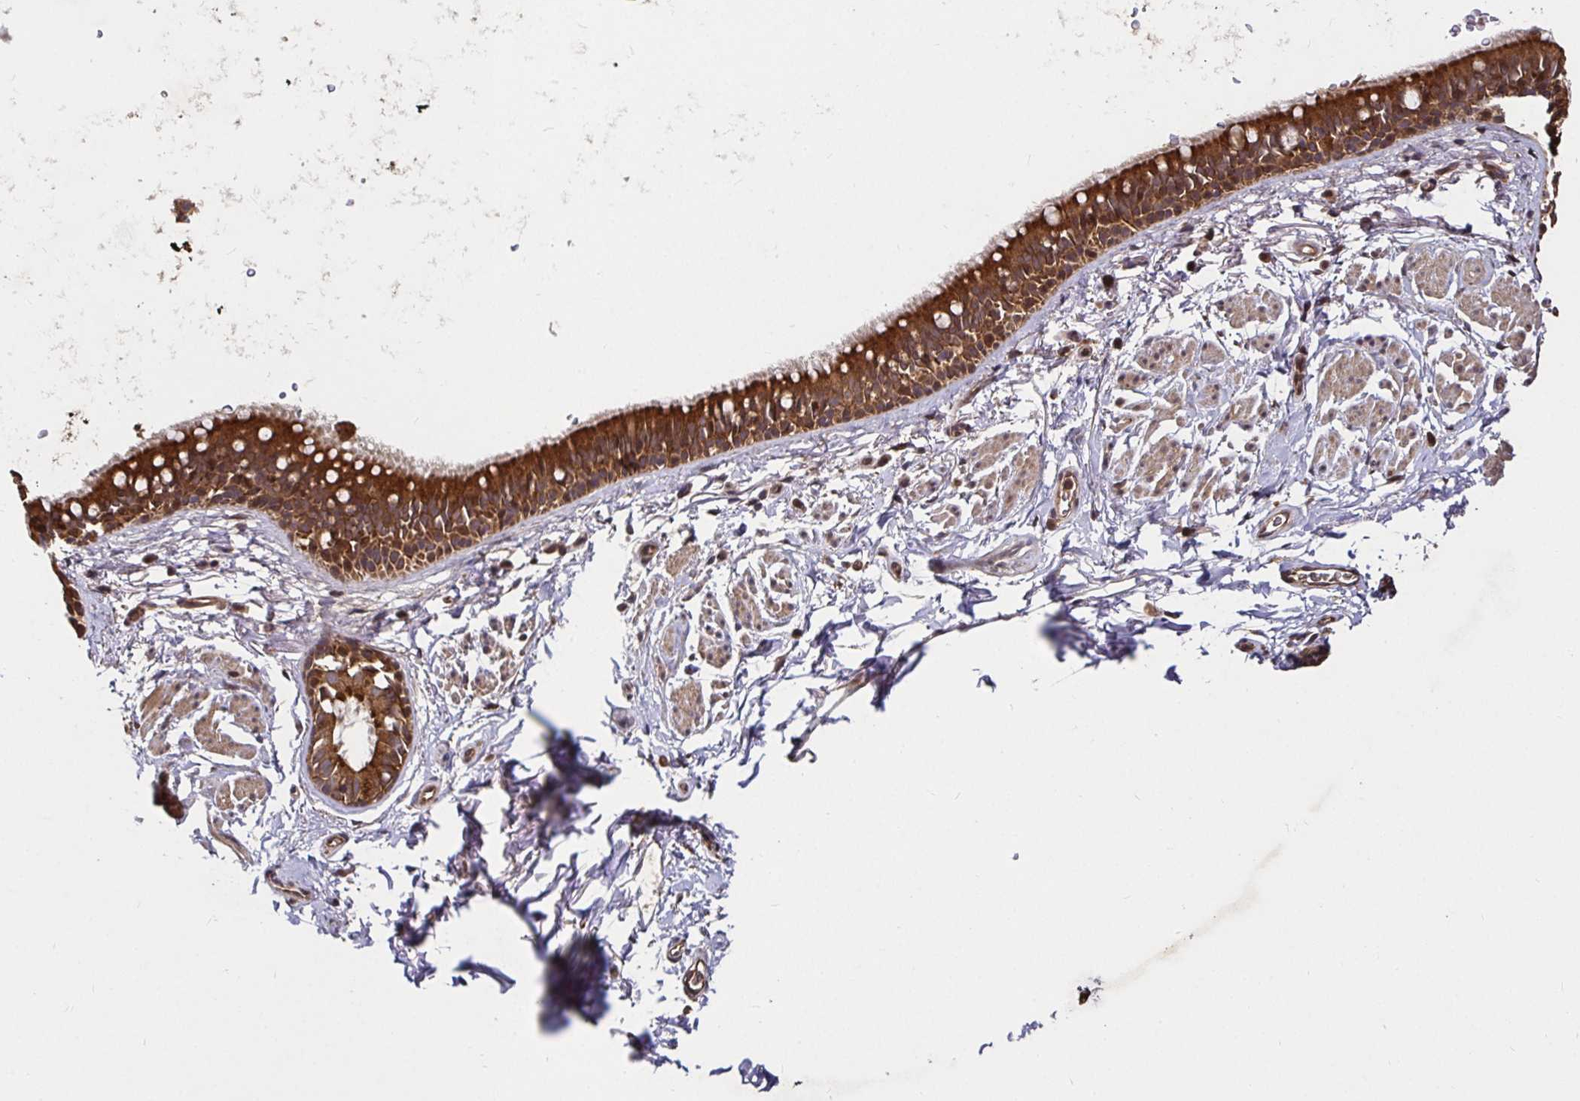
{"staining": {"intensity": "strong", "quantity": ">75%", "location": "cytoplasmic/membranous"}, "tissue": "bronchus", "cell_type": "Respiratory epithelial cells", "image_type": "normal", "snomed": [{"axis": "morphology", "description": "Normal tissue, NOS"}, {"axis": "topography", "description": "Lymph node"}, {"axis": "topography", "description": "Cartilage tissue"}, {"axis": "topography", "description": "Bronchus"}], "caption": "The micrograph exhibits staining of normal bronchus, revealing strong cytoplasmic/membranous protein staining (brown color) within respiratory epithelial cells. Immunohistochemistry (ihc) stains the protein of interest in brown and the nuclei are stained blue.", "gene": "SMYD3", "patient": {"sex": "female", "age": 70}}